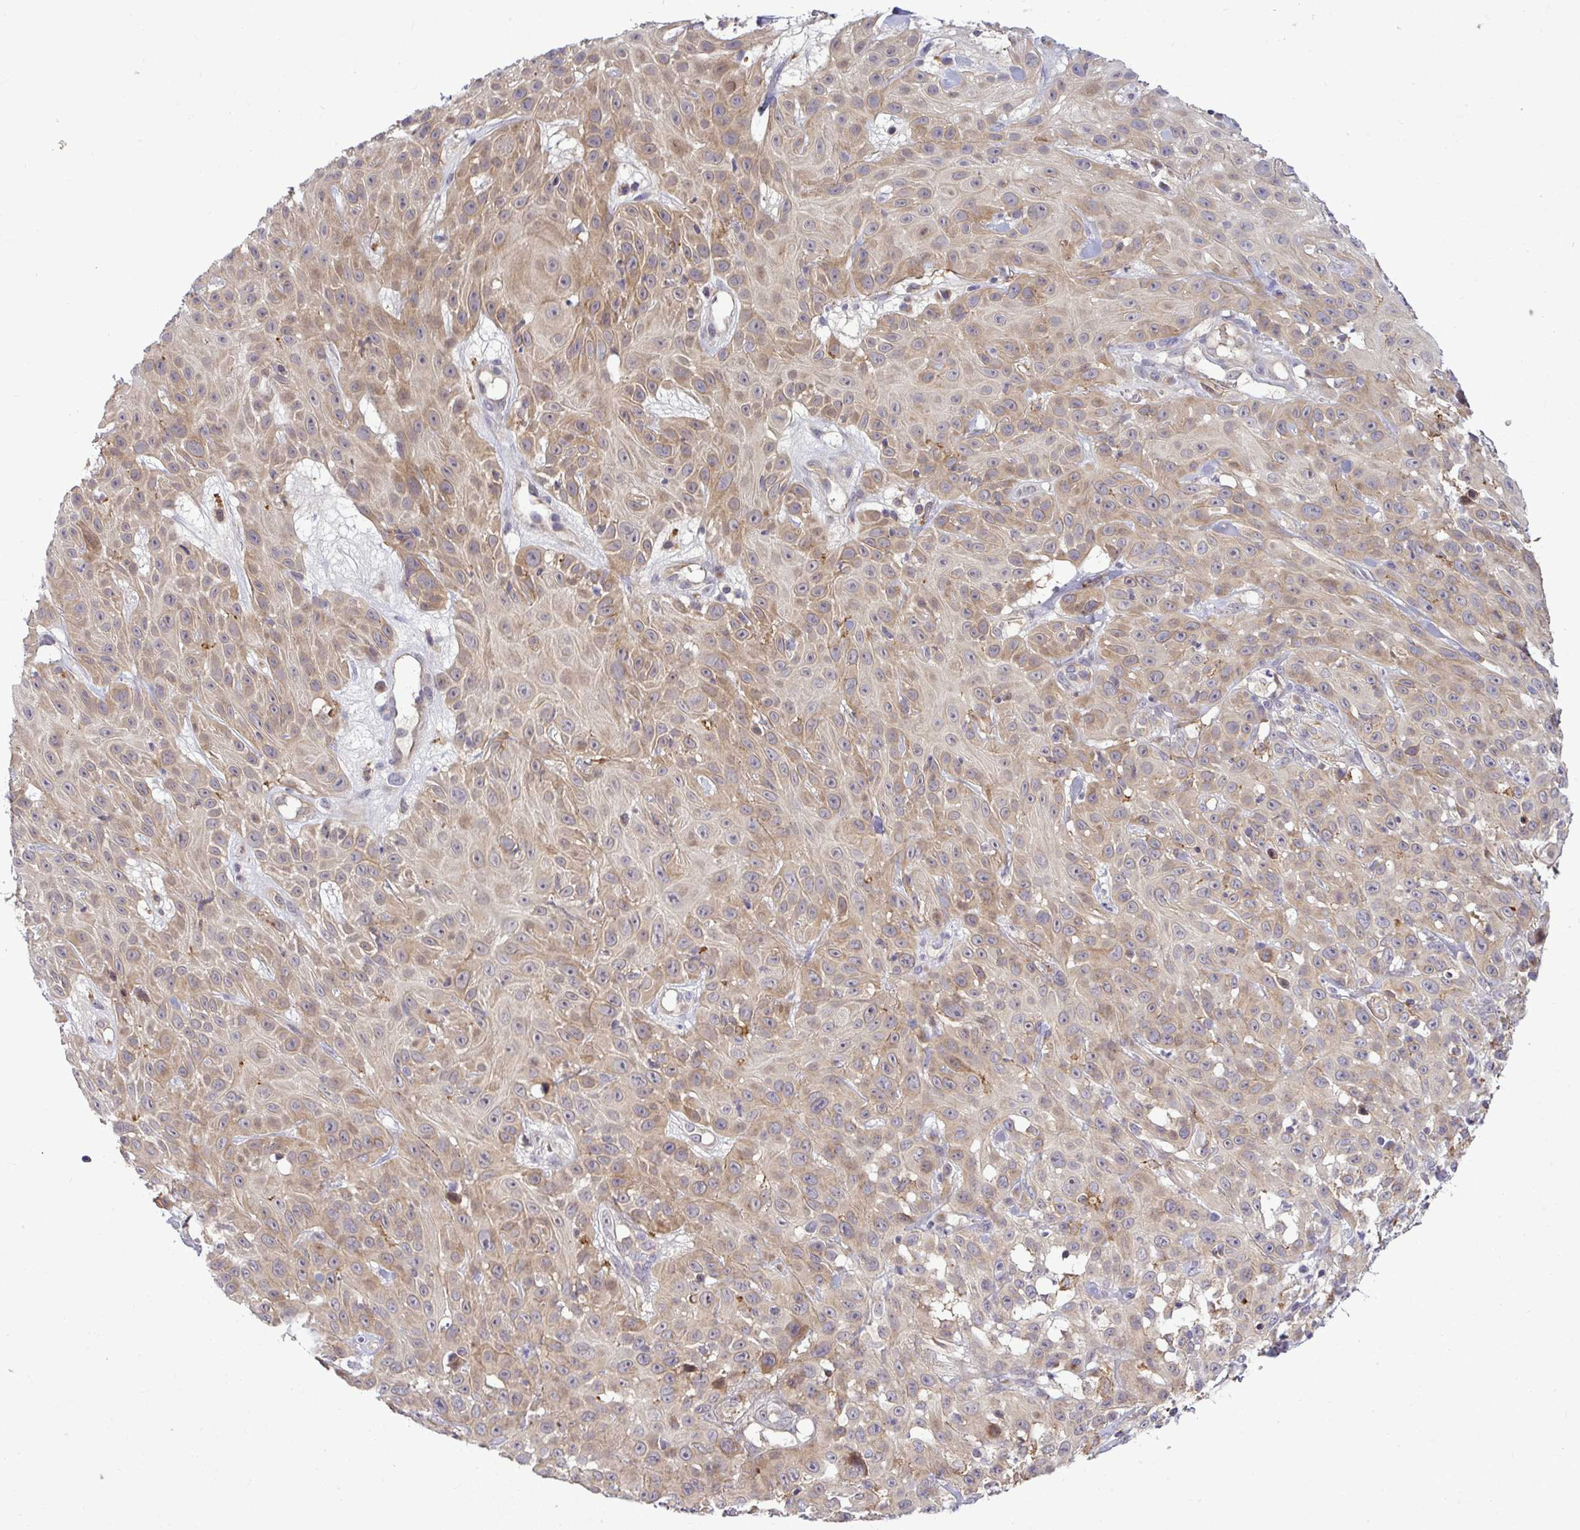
{"staining": {"intensity": "weak", "quantity": "25%-75%", "location": "cytoplasmic/membranous"}, "tissue": "skin cancer", "cell_type": "Tumor cells", "image_type": "cancer", "snomed": [{"axis": "morphology", "description": "Squamous cell carcinoma, NOS"}, {"axis": "topography", "description": "Skin"}], "caption": "Squamous cell carcinoma (skin) stained for a protein demonstrates weak cytoplasmic/membranous positivity in tumor cells.", "gene": "SLC9A6", "patient": {"sex": "male", "age": 82}}